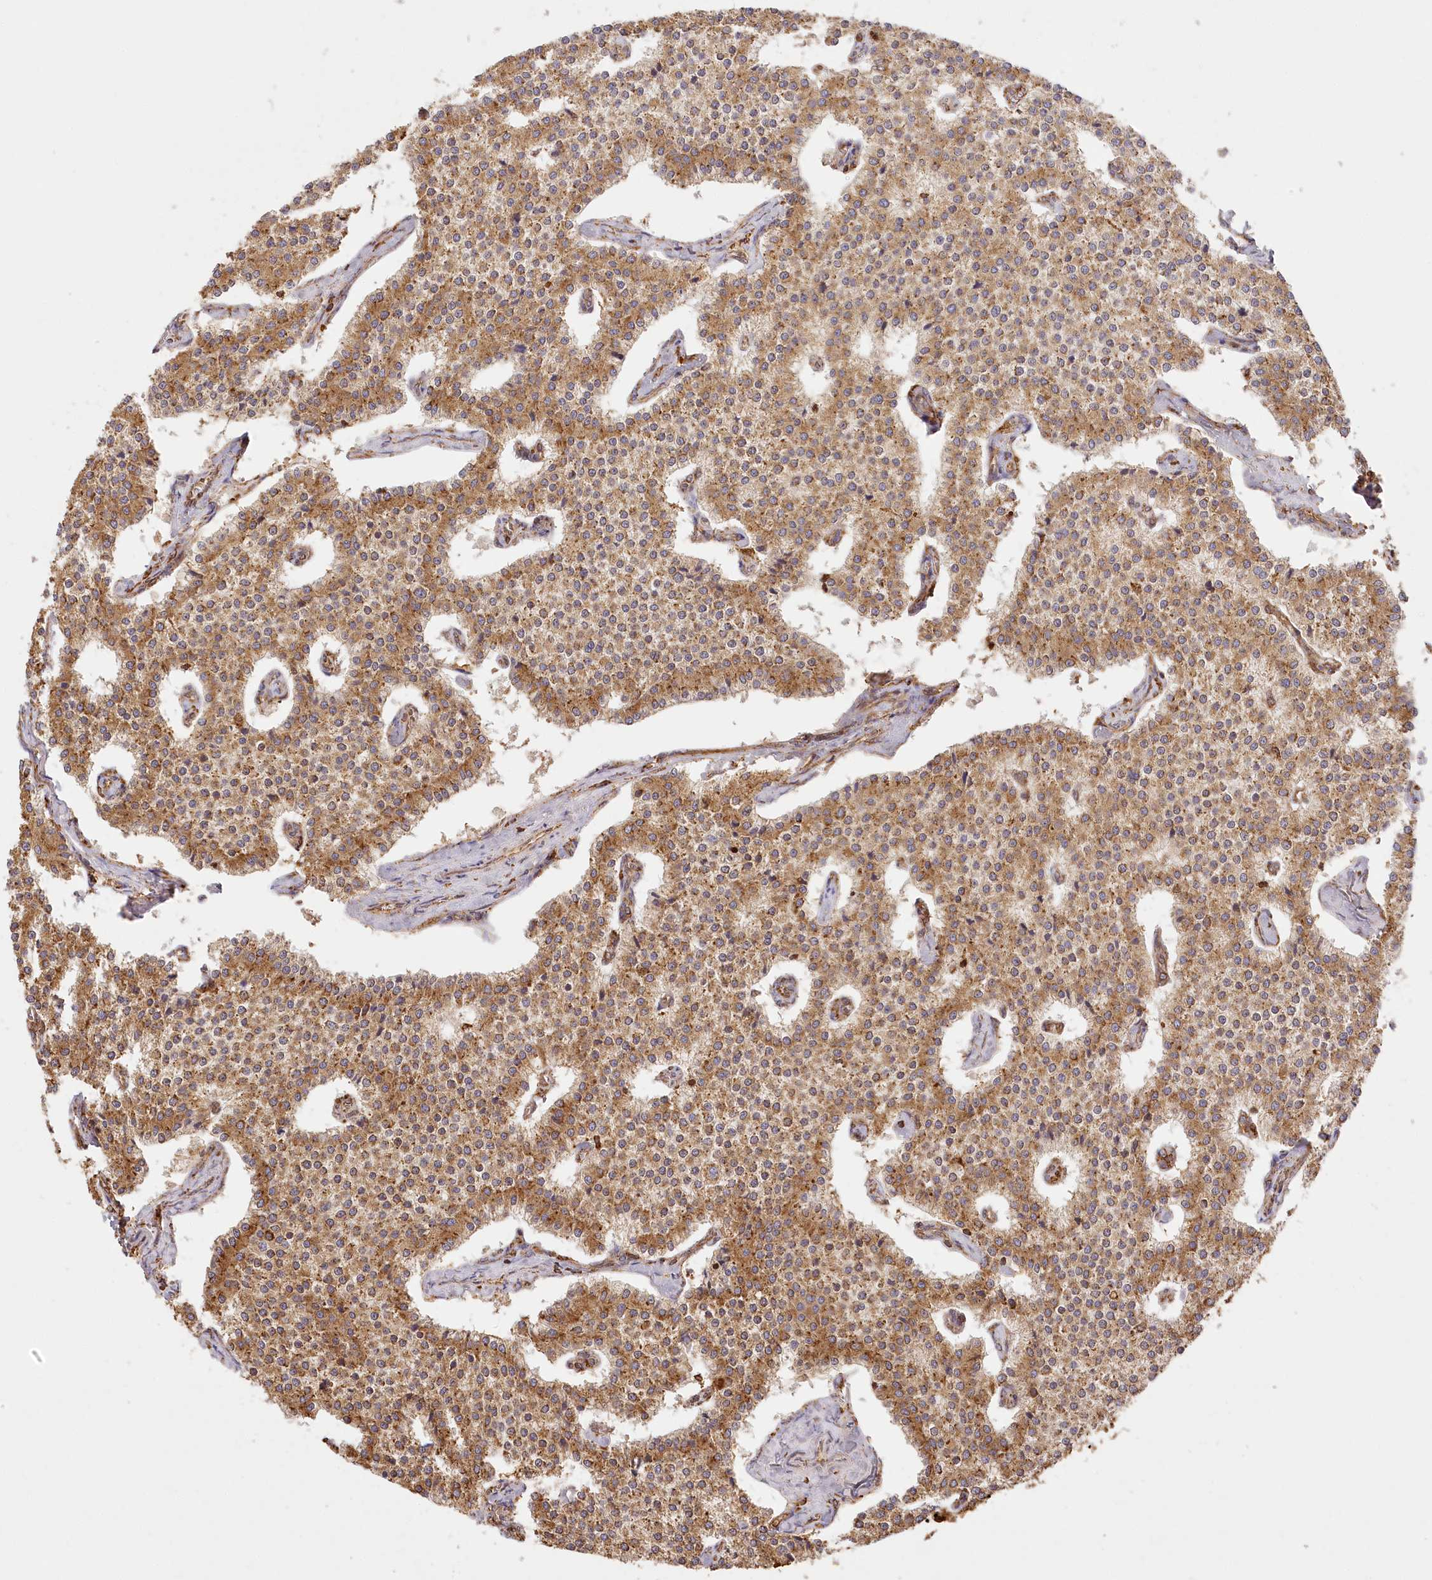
{"staining": {"intensity": "moderate", "quantity": ">75%", "location": "cytoplasmic/membranous"}, "tissue": "carcinoid", "cell_type": "Tumor cells", "image_type": "cancer", "snomed": [{"axis": "morphology", "description": "Carcinoid, malignant, NOS"}, {"axis": "topography", "description": "Colon"}], "caption": "Immunohistochemical staining of malignant carcinoid displays medium levels of moderate cytoplasmic/membranous positivity in about >75% of tumor cells. (DAB IHC, brown staining for protein, blue staining for nuclei).", "gene": "ACAP2", "patient": {"sex": "female", "age": 52}}